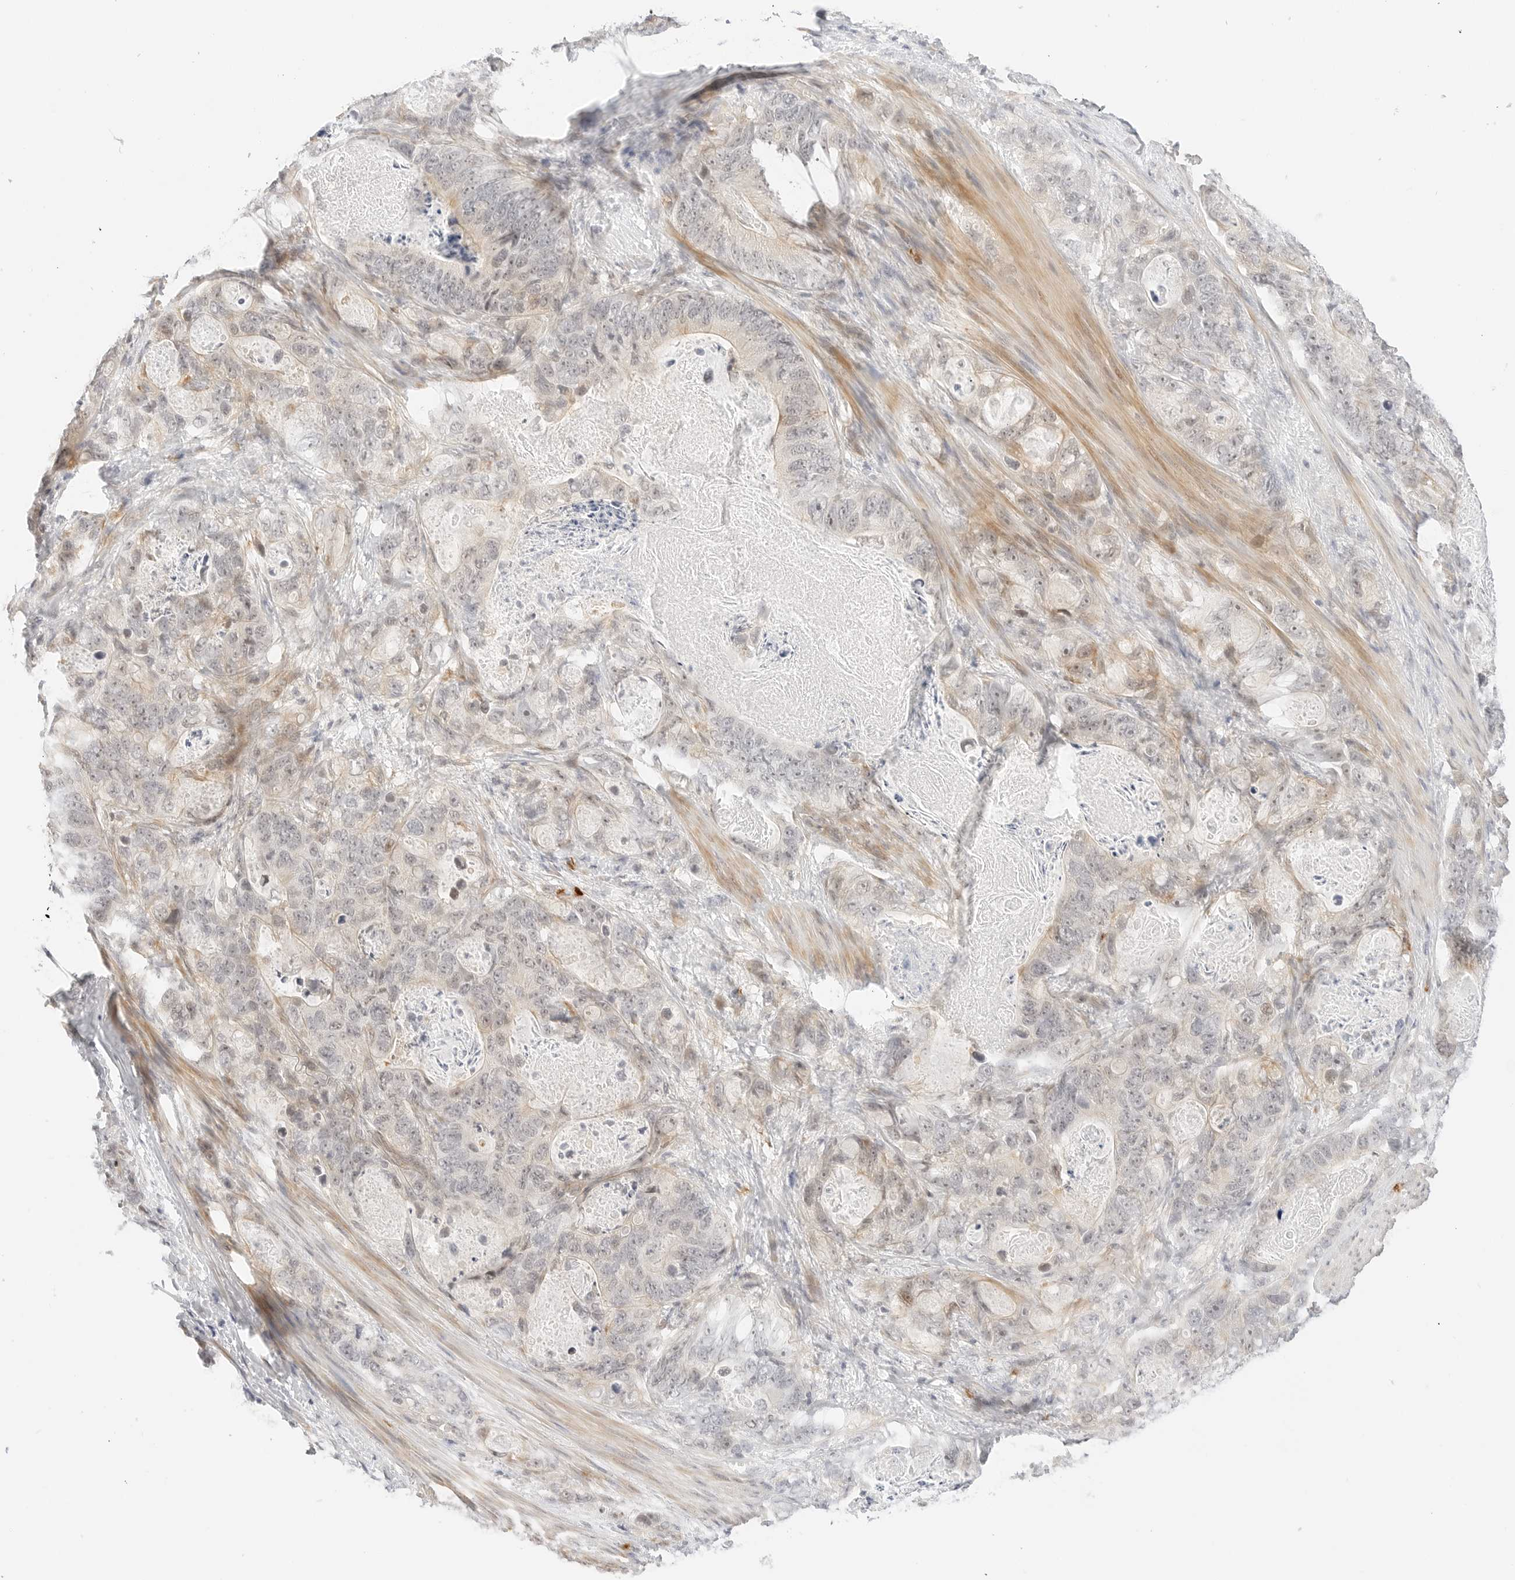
{"staining": {"intensity": "moderate", "quantity": "<25%", "location": "cytoplasmic/membranous"}, "tissue": "stomach cancer", "cell_type": "Tumor cells", "image_type": "cancer", "snomed": [{"axis": "morphology", "description": "Normal tissue, NOS"}, {"axis": "morphology", "description": "Adenocarcinoma, NOS"}, {"axis": "topography", "description": "Stomach"}], "caption": "Moderate cytoplasmic/membranous positivity for a protein is appreciated in approximately <25% of tumor cells of stomach cancer using immunohistochemistry (IHC).", "gene": "TEKT2", "patient": {"sex": "female", "age": 89}}